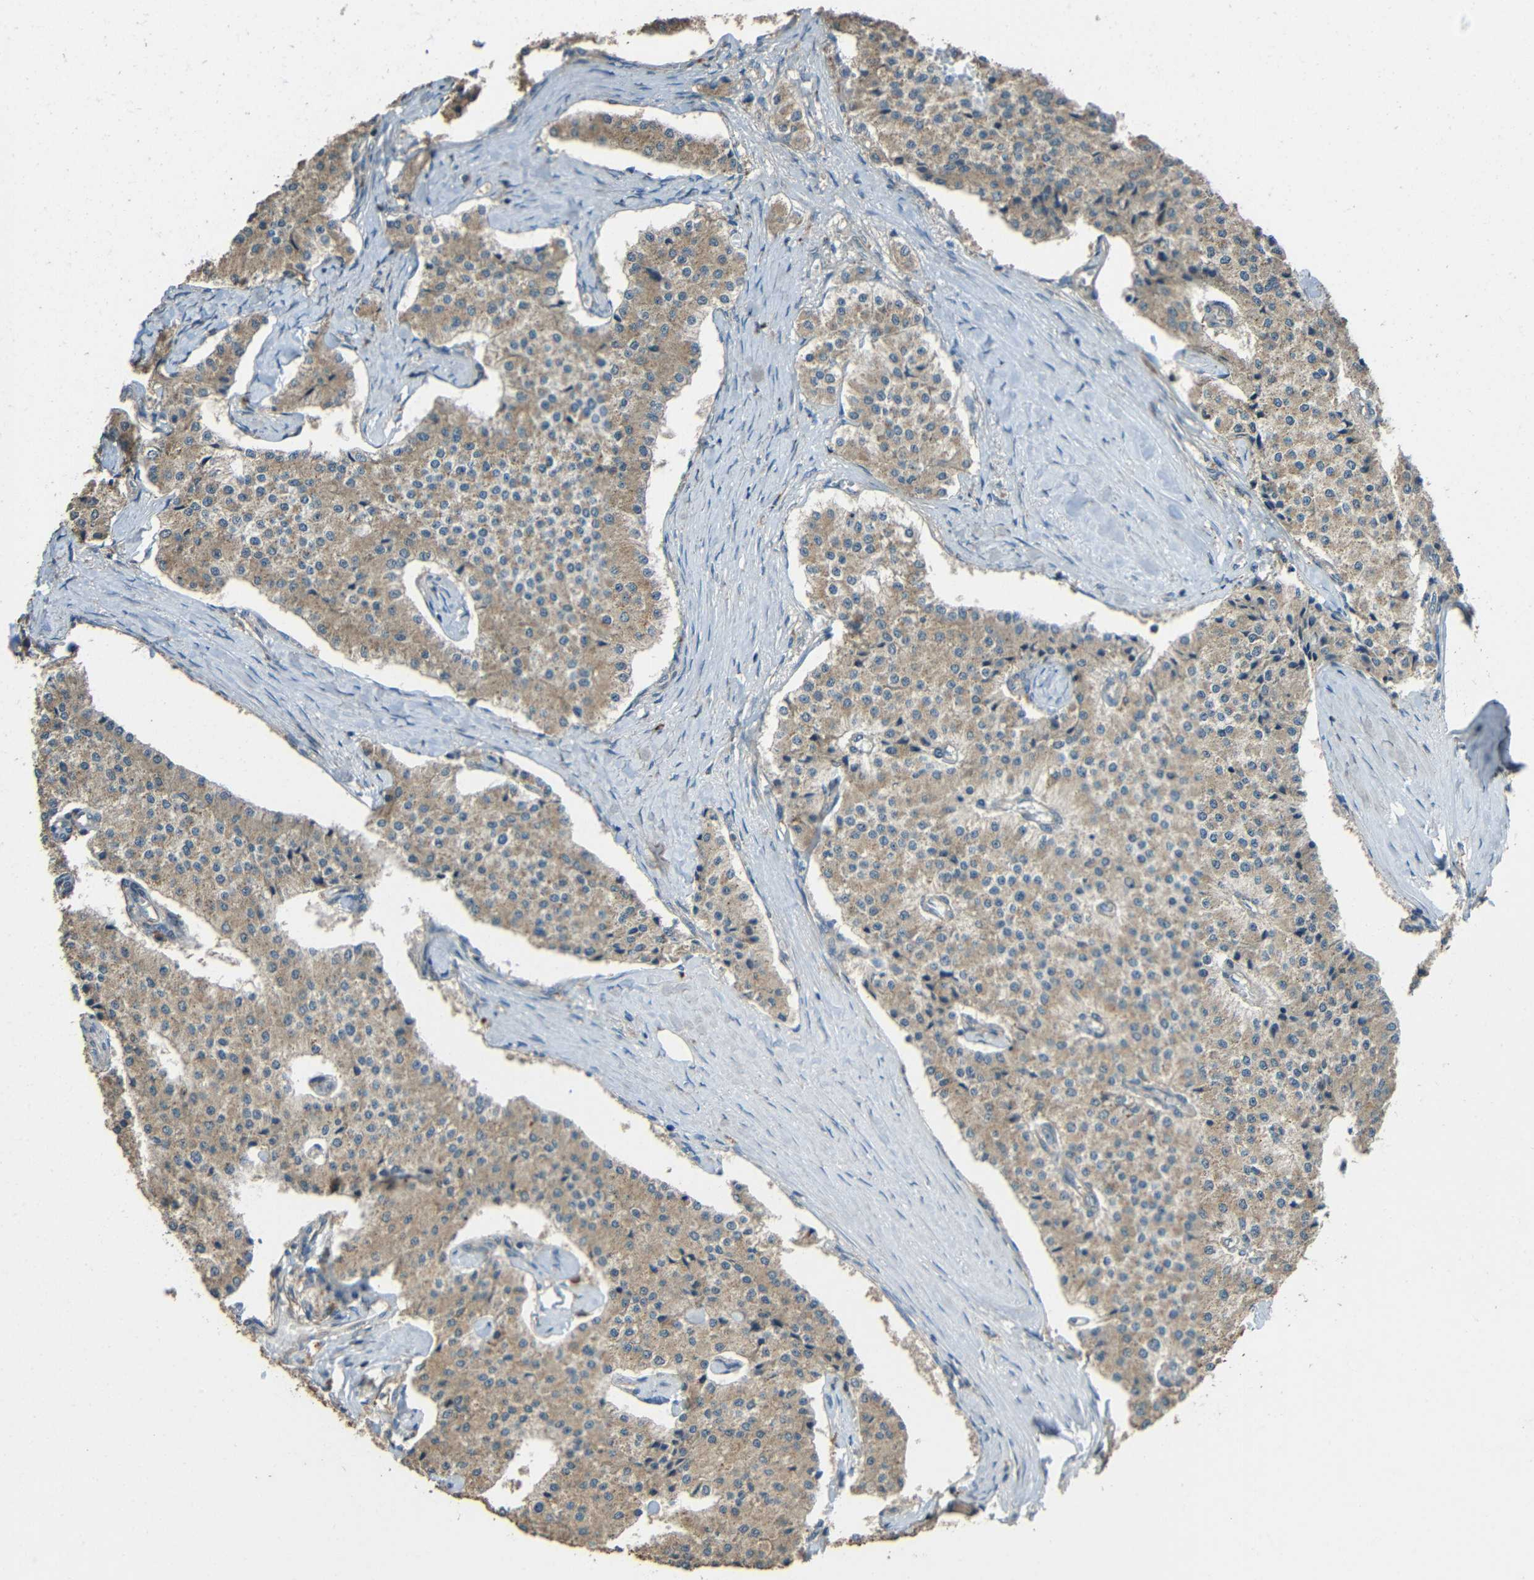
{"staining": {"intensity": "moderate", "quantity": ">75%", "location": "cytoplasmic/membranous"}, "tissue": "carcinoid", "cell_type": "Tumor cells", "image_type": "cancer", "snomed": [{"axis": "morphology", "description": "Carcinoid, malignant, NOS"}, {"axis": "topography", "description": "Colon"}], "caption": "A micrograph of carcinoid (malignant) stained for a protein displays moderate cytoplasmic/membranous brown staining in tumor cells.", "gene": "ACACA", "patient": {"sex": "female", "age": 52}}